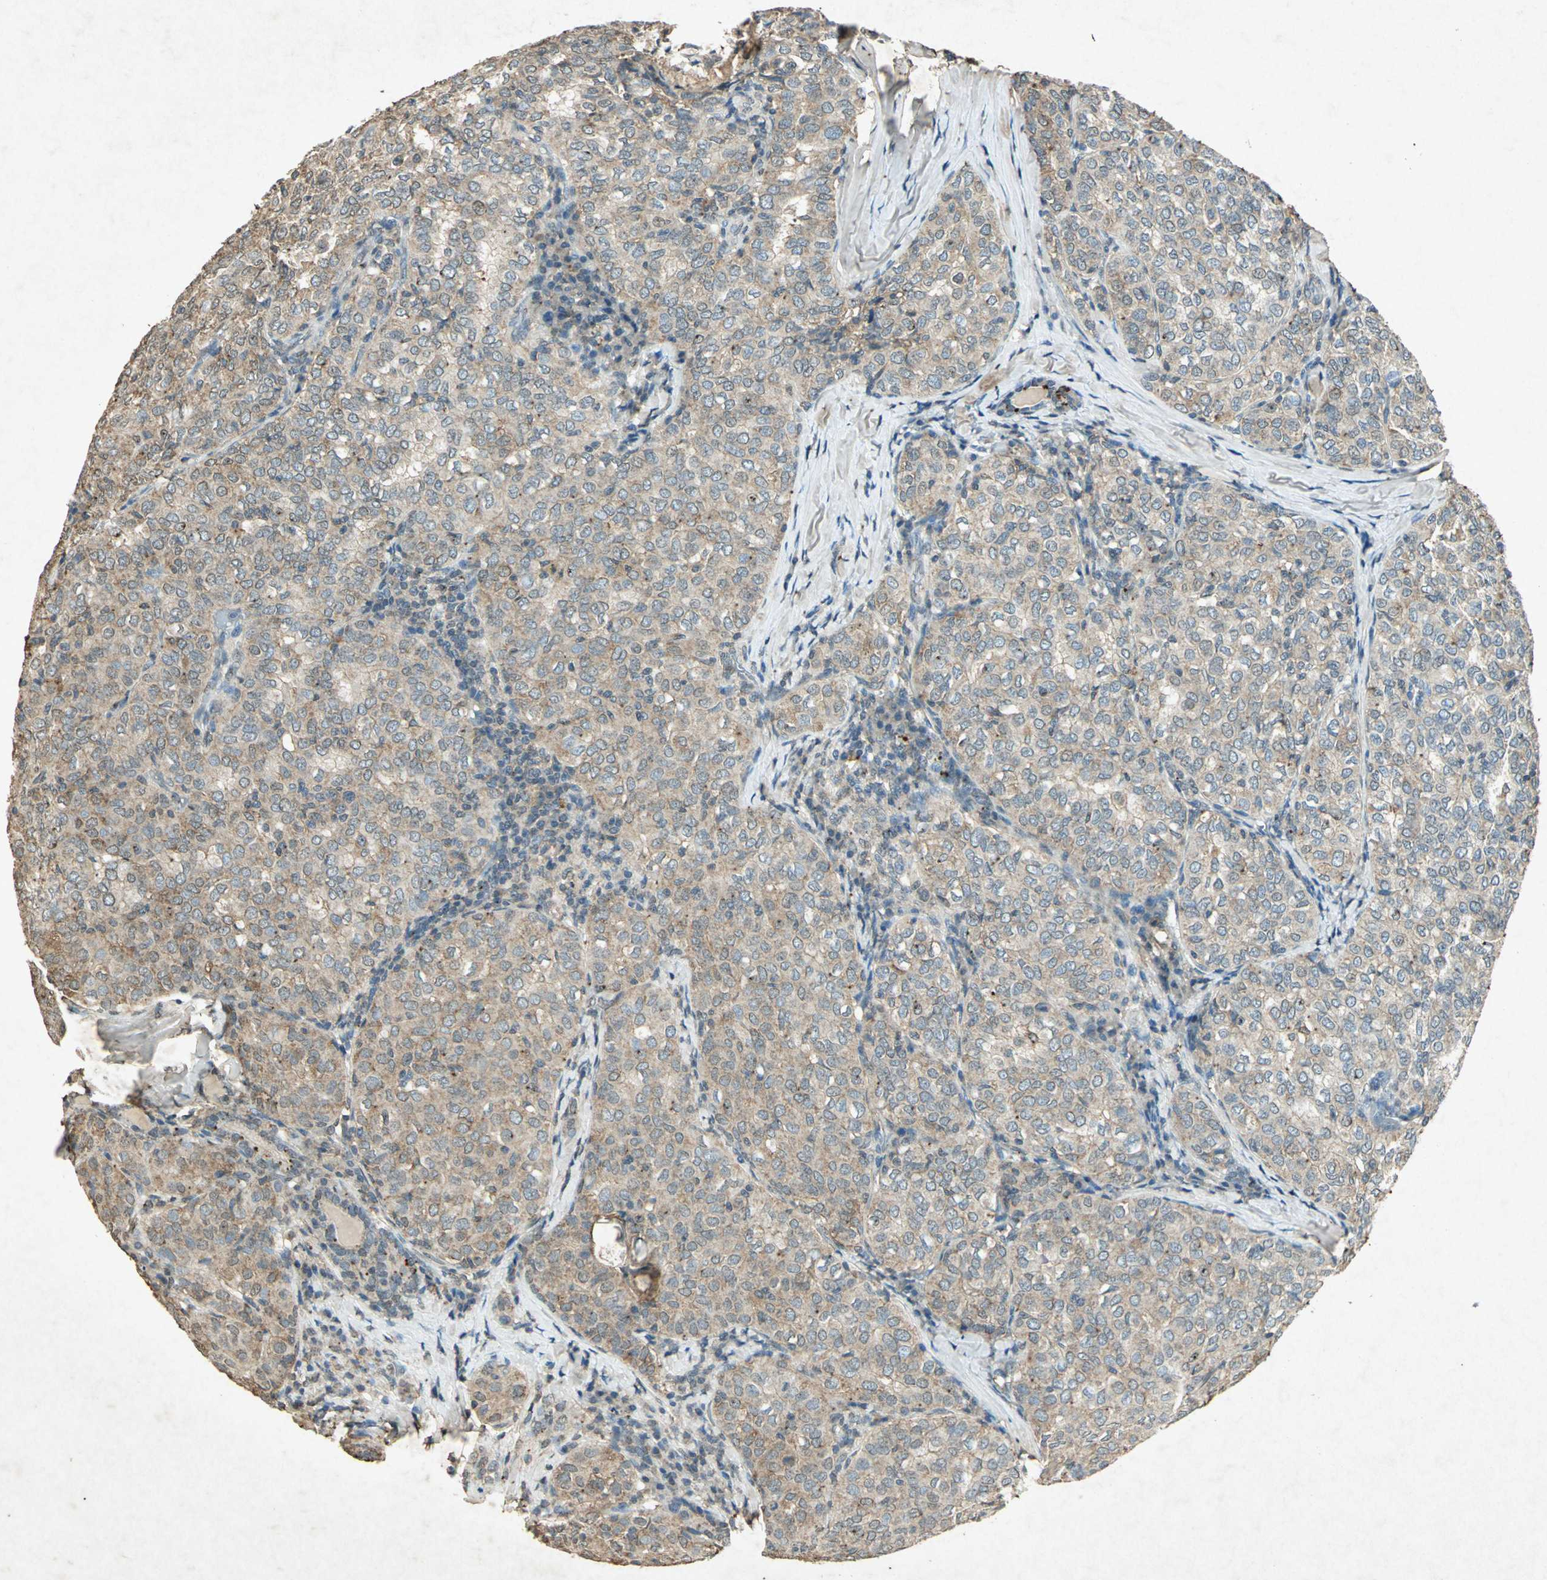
{"staining": {"intensity": "weak", "quantity": "<25%", "location": "cytoplasmic/membranous"}, "tissue": "thyroid cancer", "cell_type": "Tumor cells", "image_type": "cancer", "snomed": [{"axis": "morphology", "description": "Papillary adenocarcinoma, NOS"}, {"axis": "topography", "description": "Thyroid gland"}], "caption": "This is an IHC image of thyroid papillary adenocarcinoma. There is no staining in tumor cells.", "gene": "PSEN1", "patient": {"sex": "female", "age": 30}}